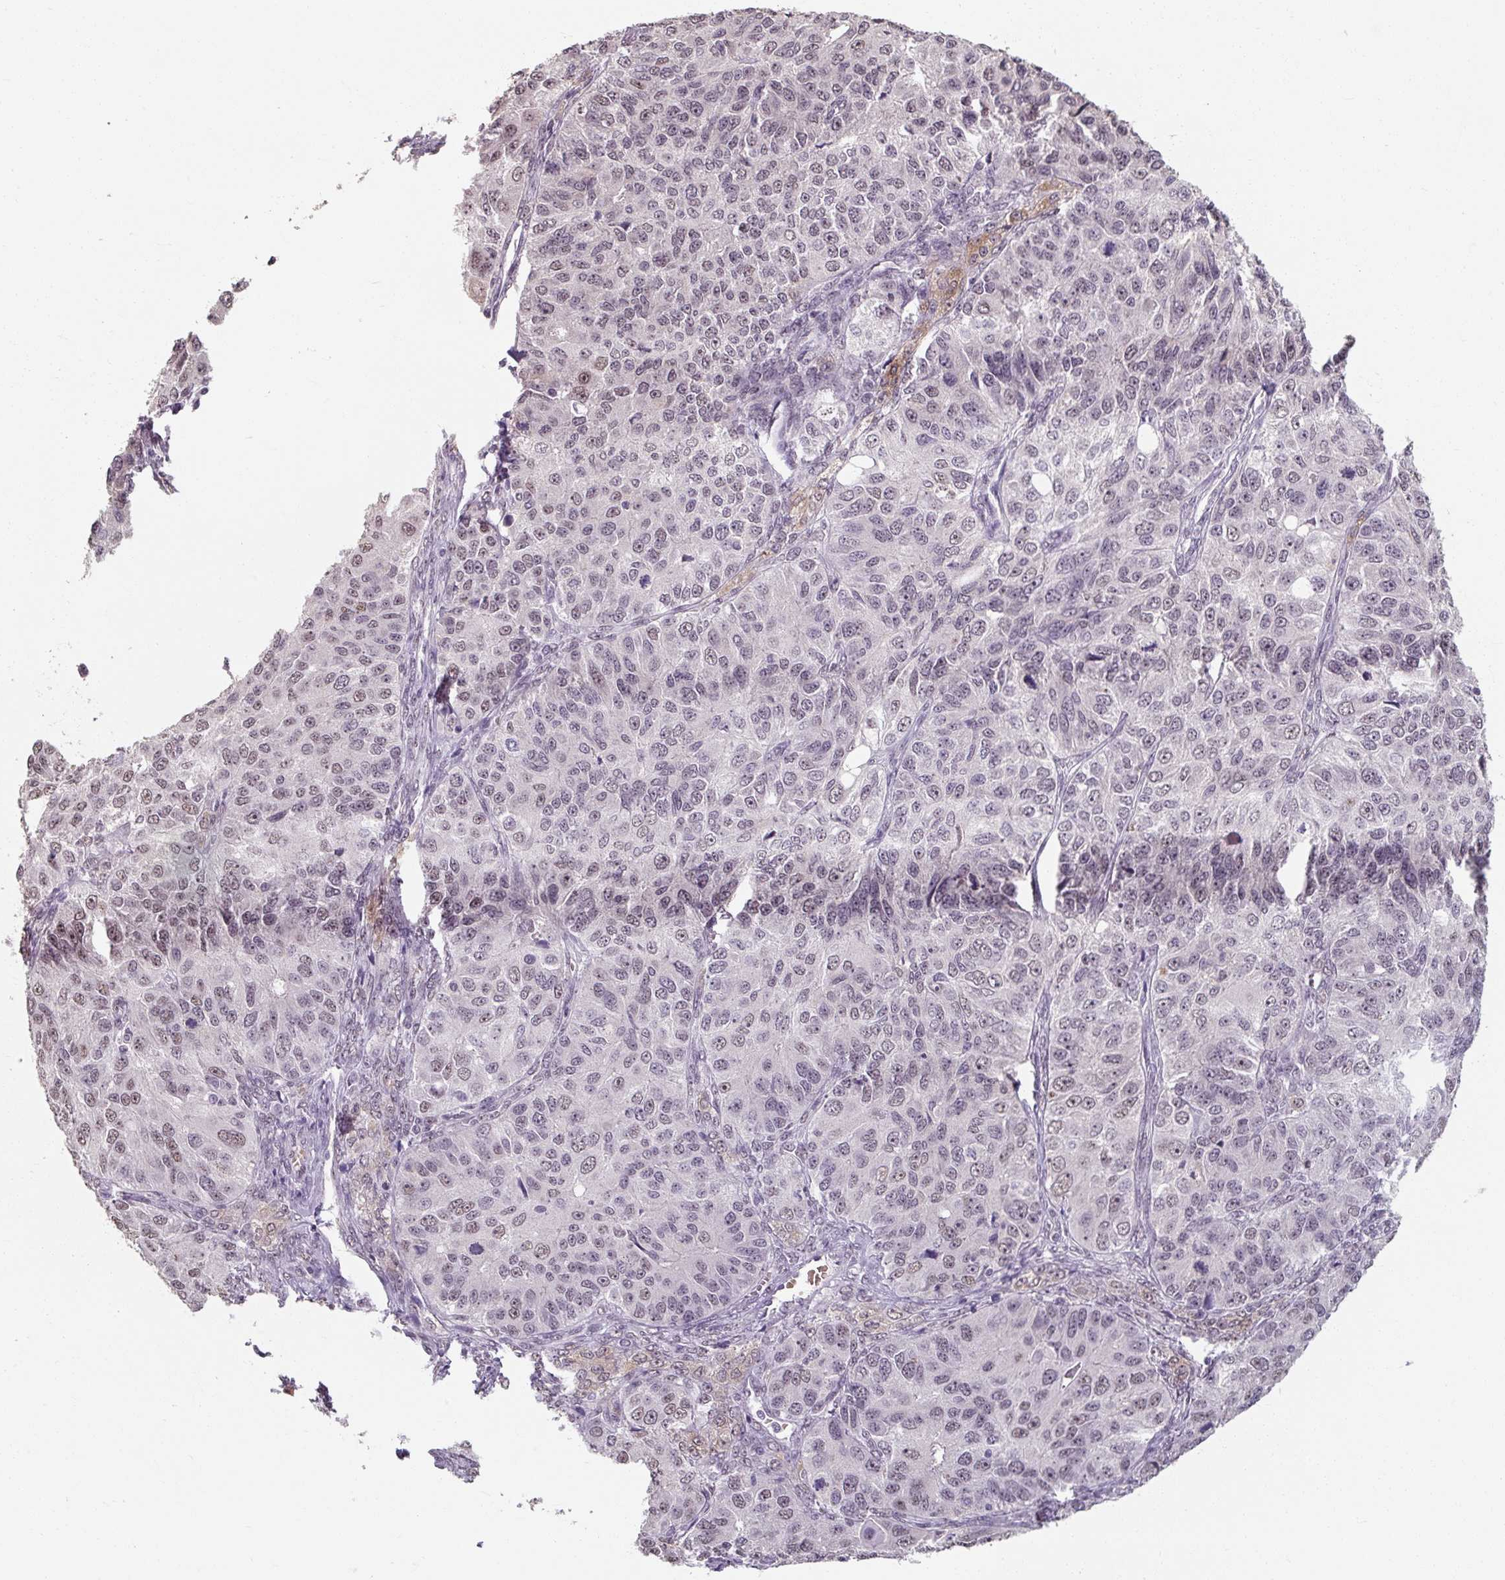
{"staining": {"intensity": "moderate", "quantity": "25%-75%", "location": "nuclear"}, "tissue": "ovarian cancer", "cell_type": "Tumor cells", "image_type": "cancer", "snomed": [{"axis": "morphology", "description": "Carcinoma, endometroid"}, {"axis": "topography", "description": "Ovary"}], "caption": "The image exhibits immunohistochemical staining of ovarian endometroid carcinoma. There is moderate nuclear staining is seen in about 25%-75% of tumor cells.", "gene": "ZFTRAF1", "patient": {"sex": "female", "age": 51}}